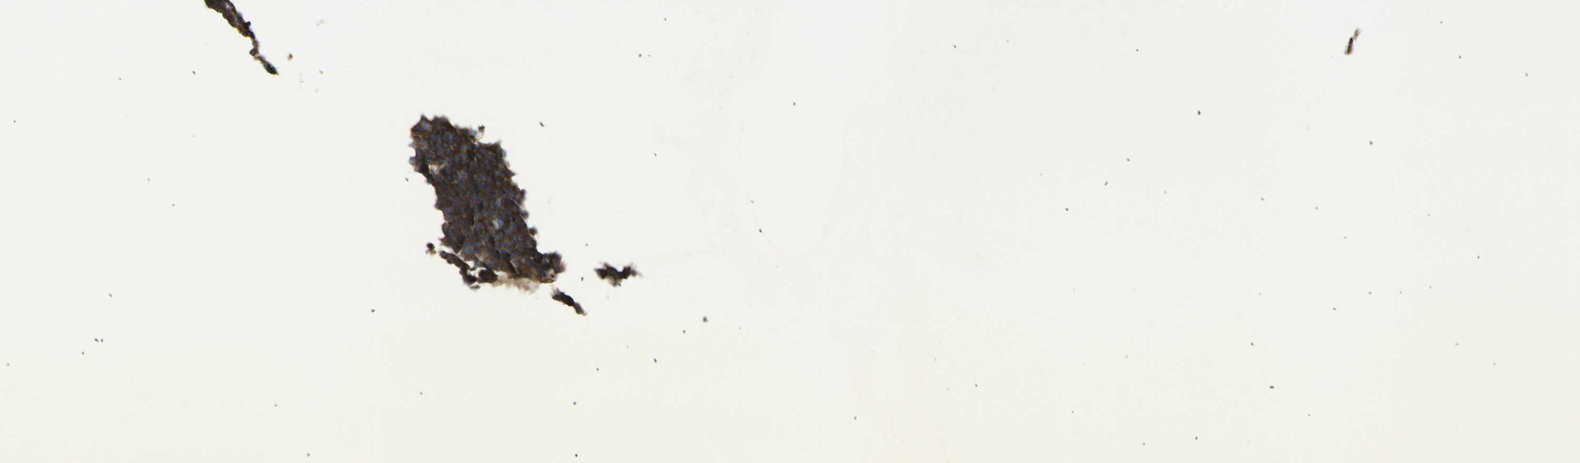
{"staining": {"intensity": "strong", "quantity": ">75%", "location": "cytoplasmic/membranous"}, "tissue": "lymphoma", "cell_type": "Tumor cells", "image_type": "cancer", "snomed": [{"axis": "morphology", "description": "Malignant lymphoma, non-Hodgkin's type, Low grade"}, {"axis": "topography", "description": "Lymph node"}], "caption": "Strong cytoplasmic/membranous protein expression is seen in approximately >75% of tumor cells in malignant lymphoma, non-Hodgkin's type (low-grade). (Brightfield microscopy of DAB IHC at high magnification).", "gene": "OXSR1", "patient": {"sex": "female", "age": 67}}